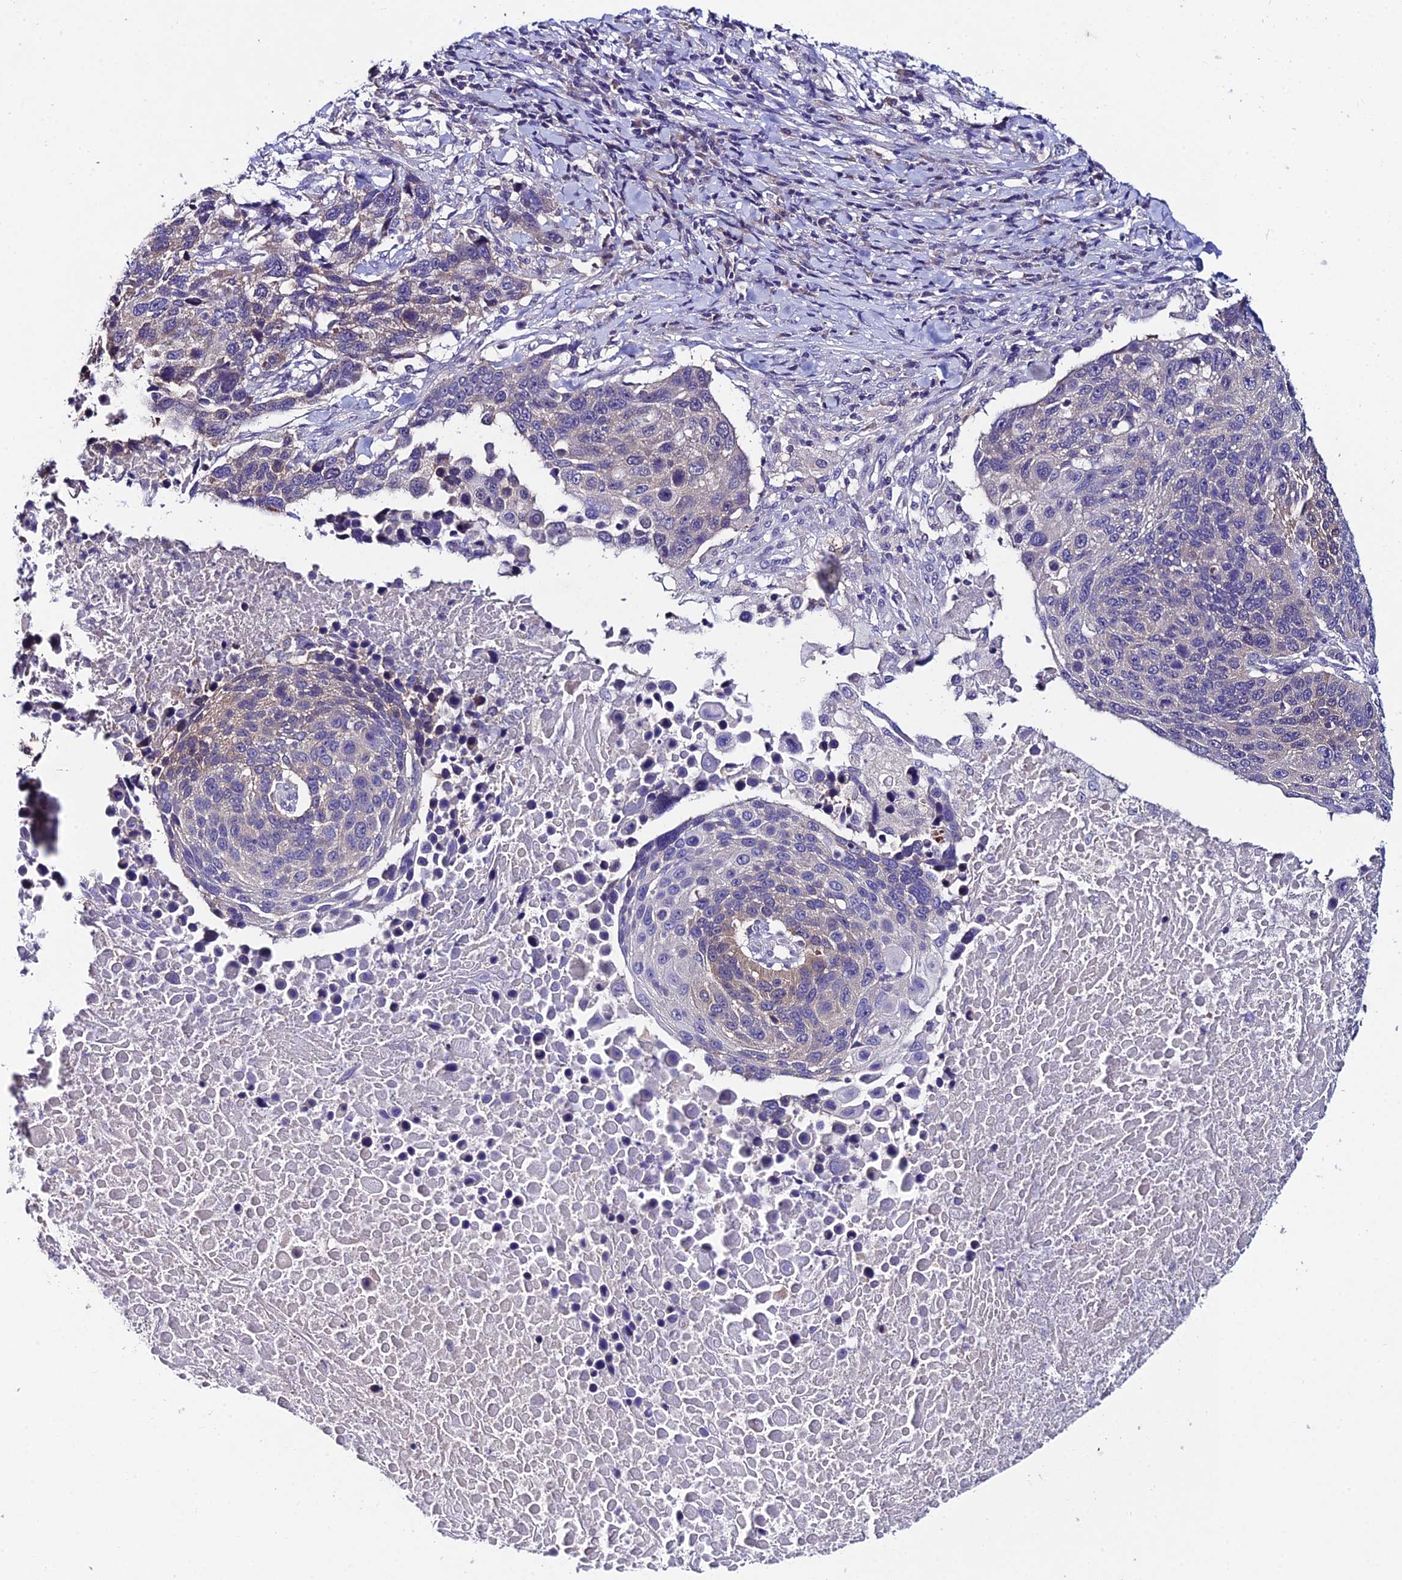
{"staining": {"intensity": "weak", "quantity": "25%-75%", "location": "cytoplasmic/membranous"}, "tissue": "lung cancer", "cell_type": "Tumor cells", "image_type": "cancer", "snomed": [{"axis": "morphology", "description": "Normal tissue, NOS"}, {"axis": "morphology", "description": "Squamous cell carcinoma, NOS"}, {"axis": "topography", "description": "Lymph node"}, {"axis": "topography", "description": "Lung"}], "caption": "Weak cytoplasmic/membranous expression for a protein is seen in about 25%-75% of tumor cells of lung cancer (squamous cell carcinoma) using IHC.", "gene": "LGALS7", "patient": {"sex": "male", "age": 66}}